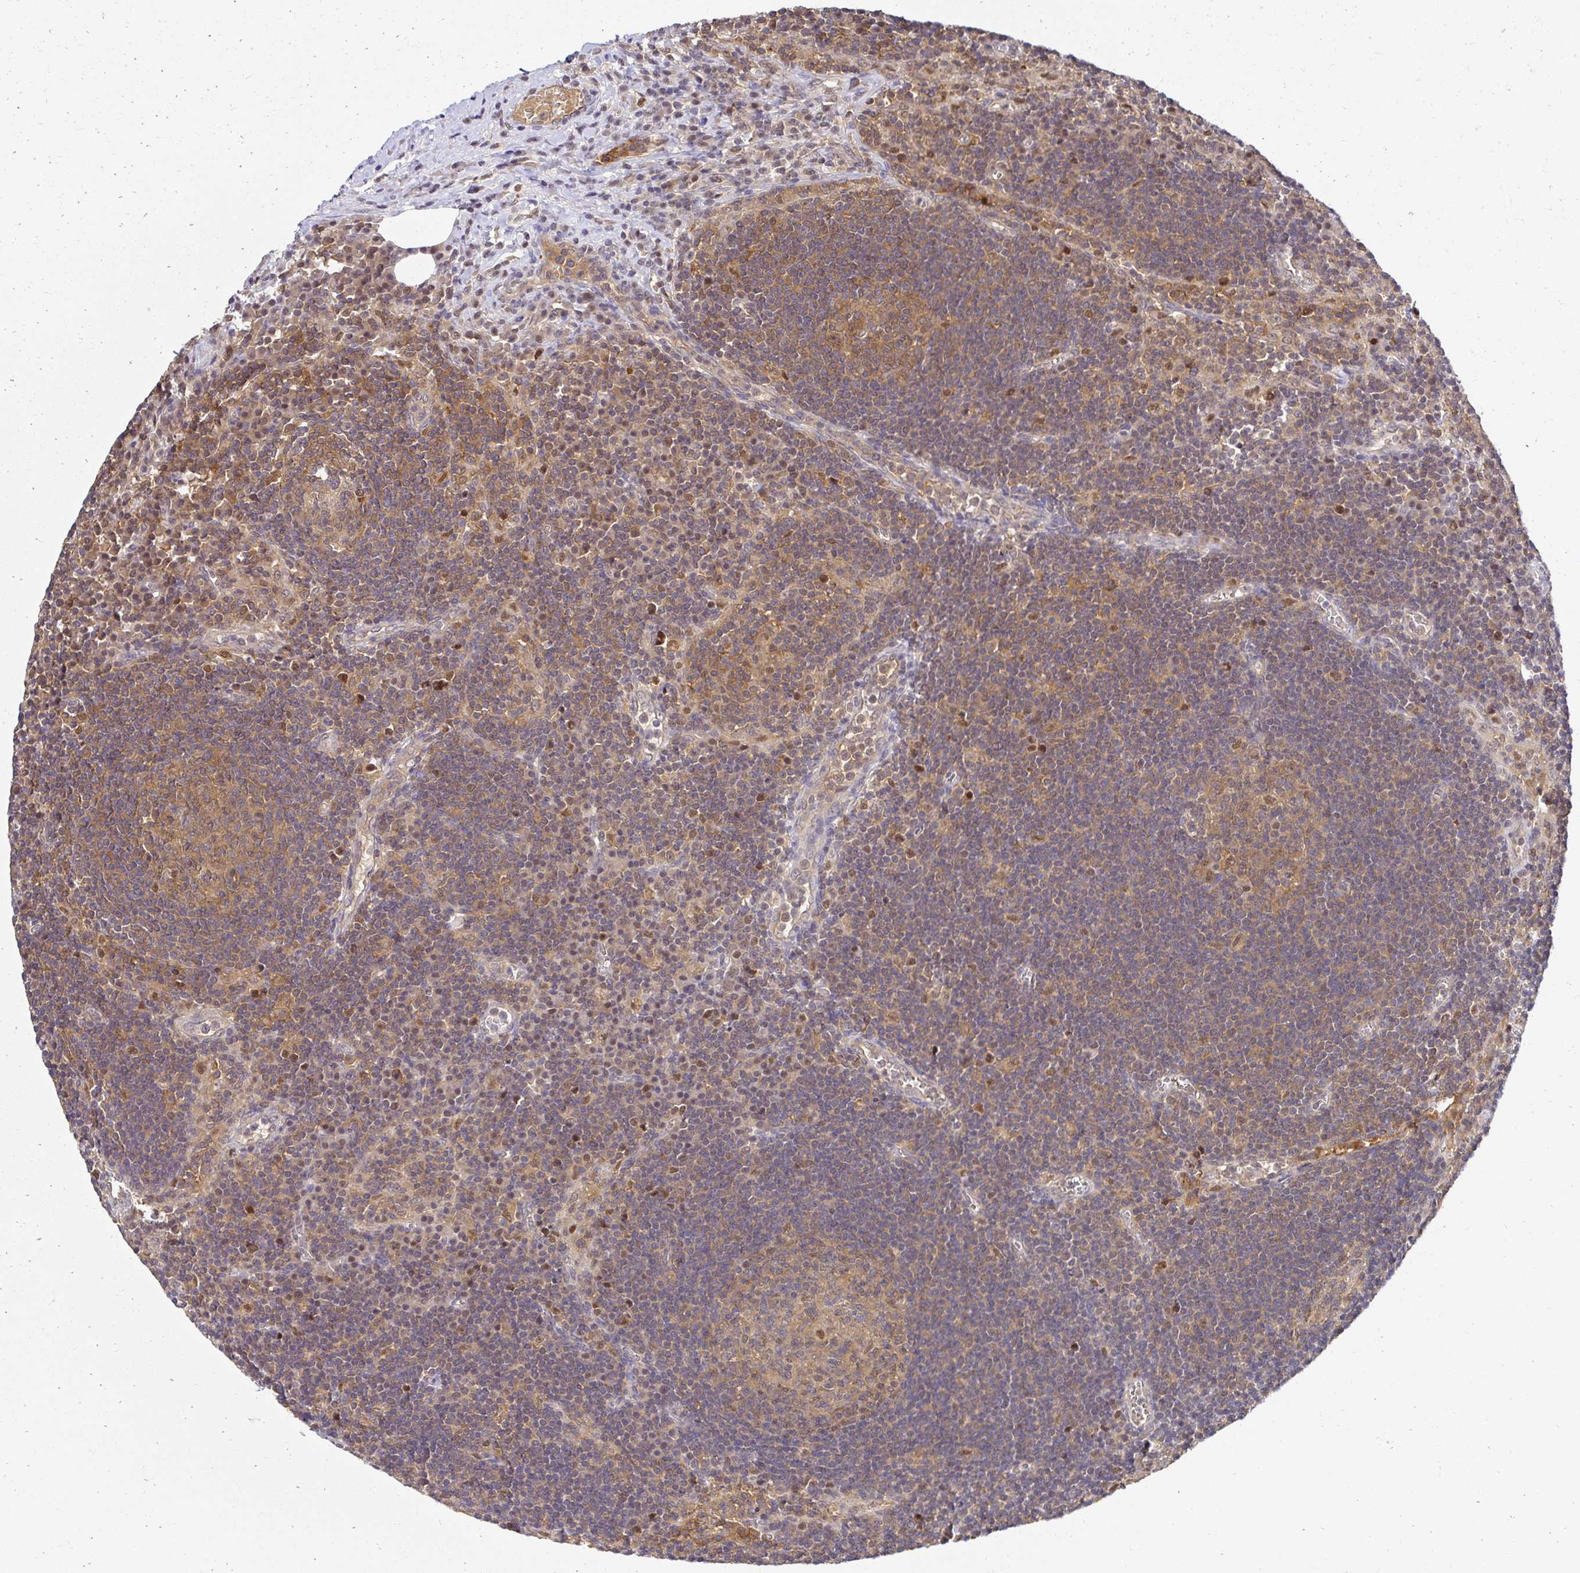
{"staining": {"intensity": "moderate", "quantity": ">75%", "location": "cytoplasmic/membranous,nuclear"}, "tissue": "lymph node", "cell_type": "Germinal center cells", "image_type": "normal", "snomed": [{"axis": "morphology", "description": "Normal tissue, NOS"}, {"axis": "topography", "description": "Lymph node"}], "caption": "Moderate cytoplasmic/membranous,nuclear staining for a protein is seen in about >75% of germinal center cells of normal lymph node using immunohistochemistry.", "gene": "PSMA4", "patient": {"sex": "male", "age": 67}}